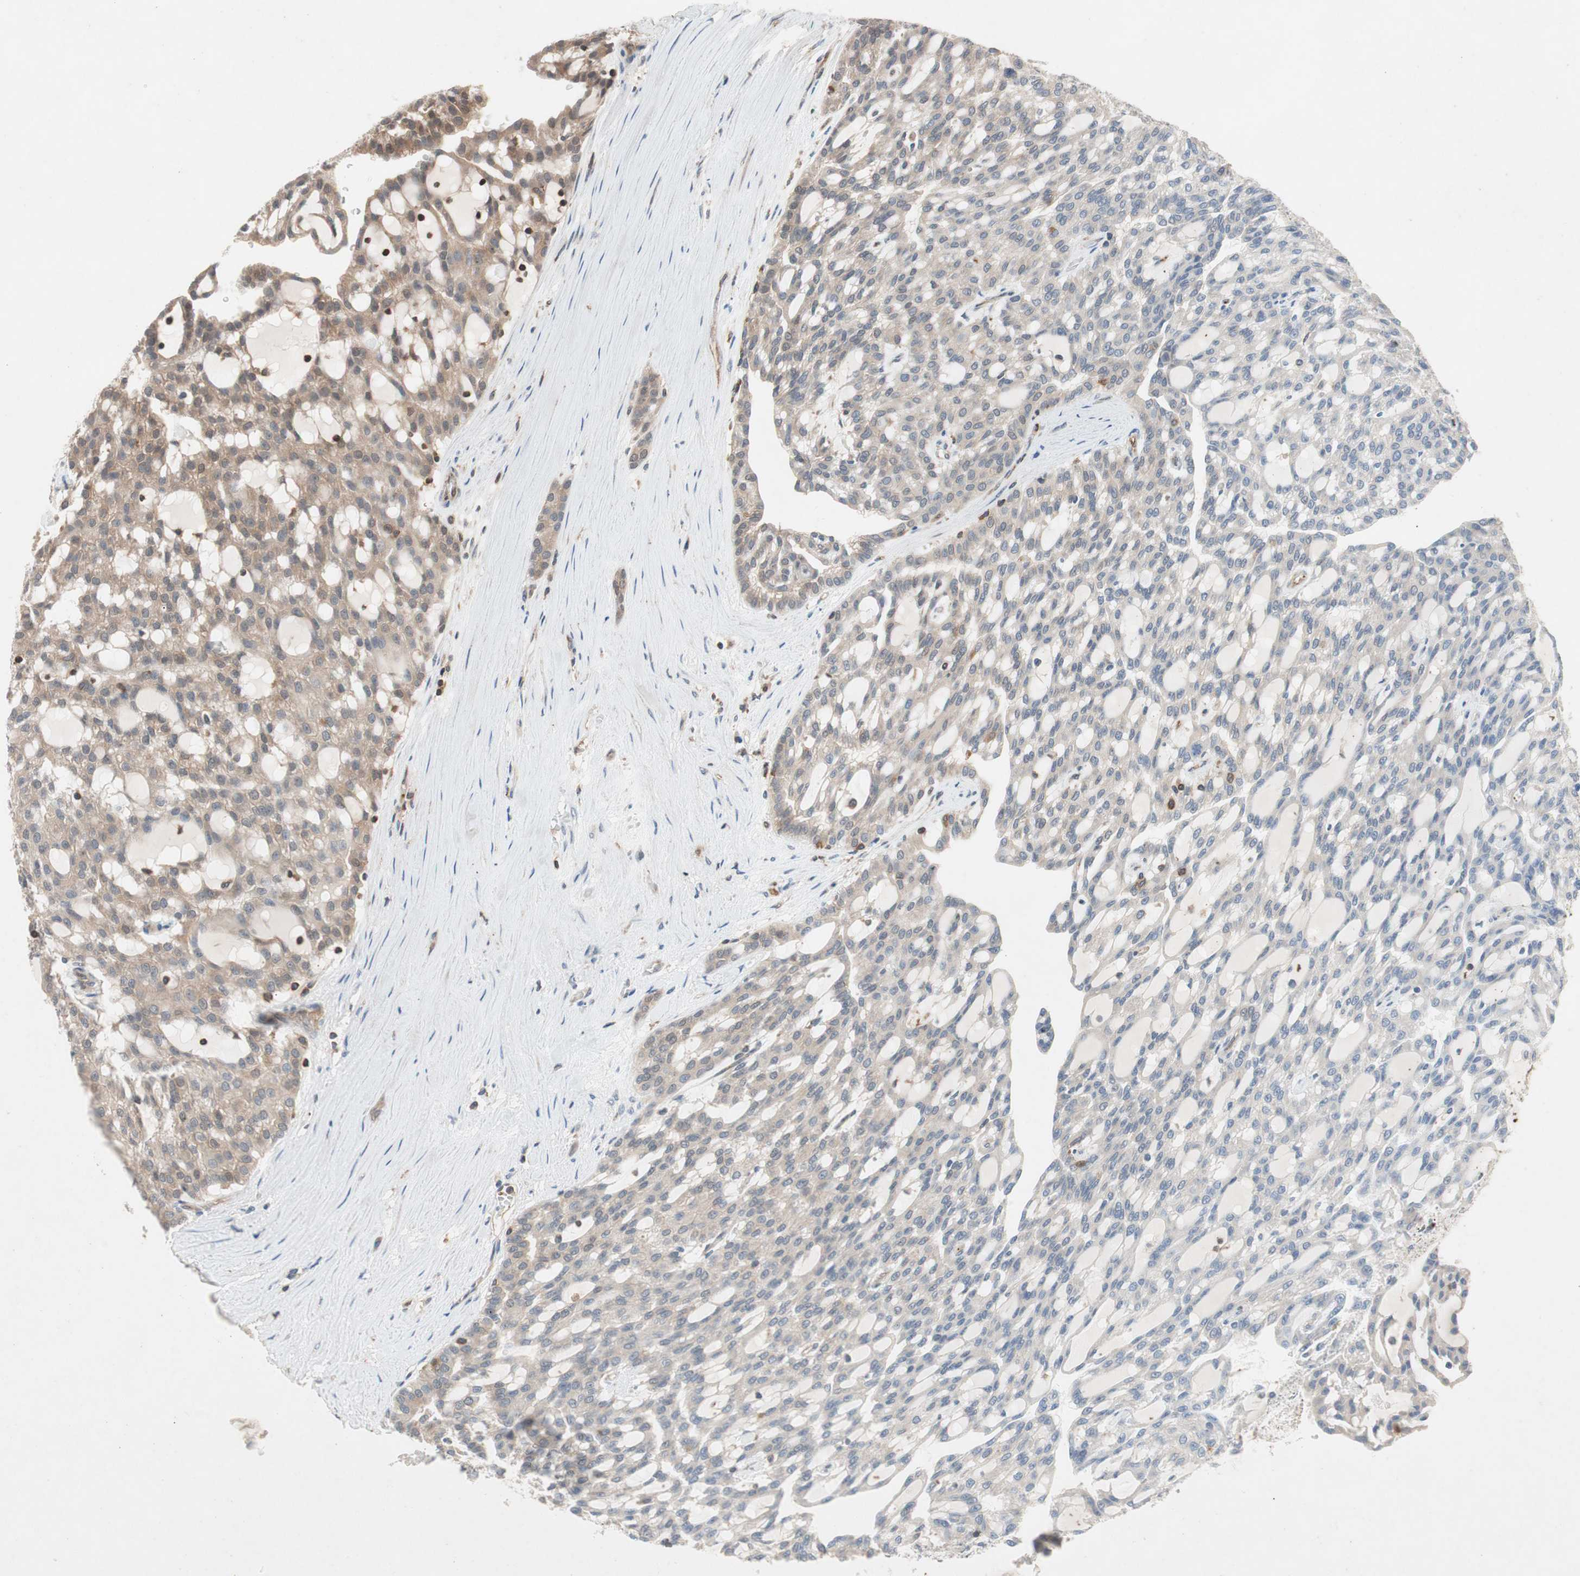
{"staining": {"intensity": "weak", "quantity": "25%-75%", "location": "cytoplasmic/membranous"}, "tissue": "renal cancer", "cell_type": "Tumor cells", "image_type": "cancer", "snomed": [{"axis": "morphology", "description": "Adenocarcinoma, NOS"}, {"axis": "topography", "description": "Kidney"}], "caption": "The immunohistochemical stain highlights weak cytoplasmic/membranous positivity in tumor cells of renal cancer tissue.", "gene": "GALT", "patient": {"sex": "male", "age": 63}}